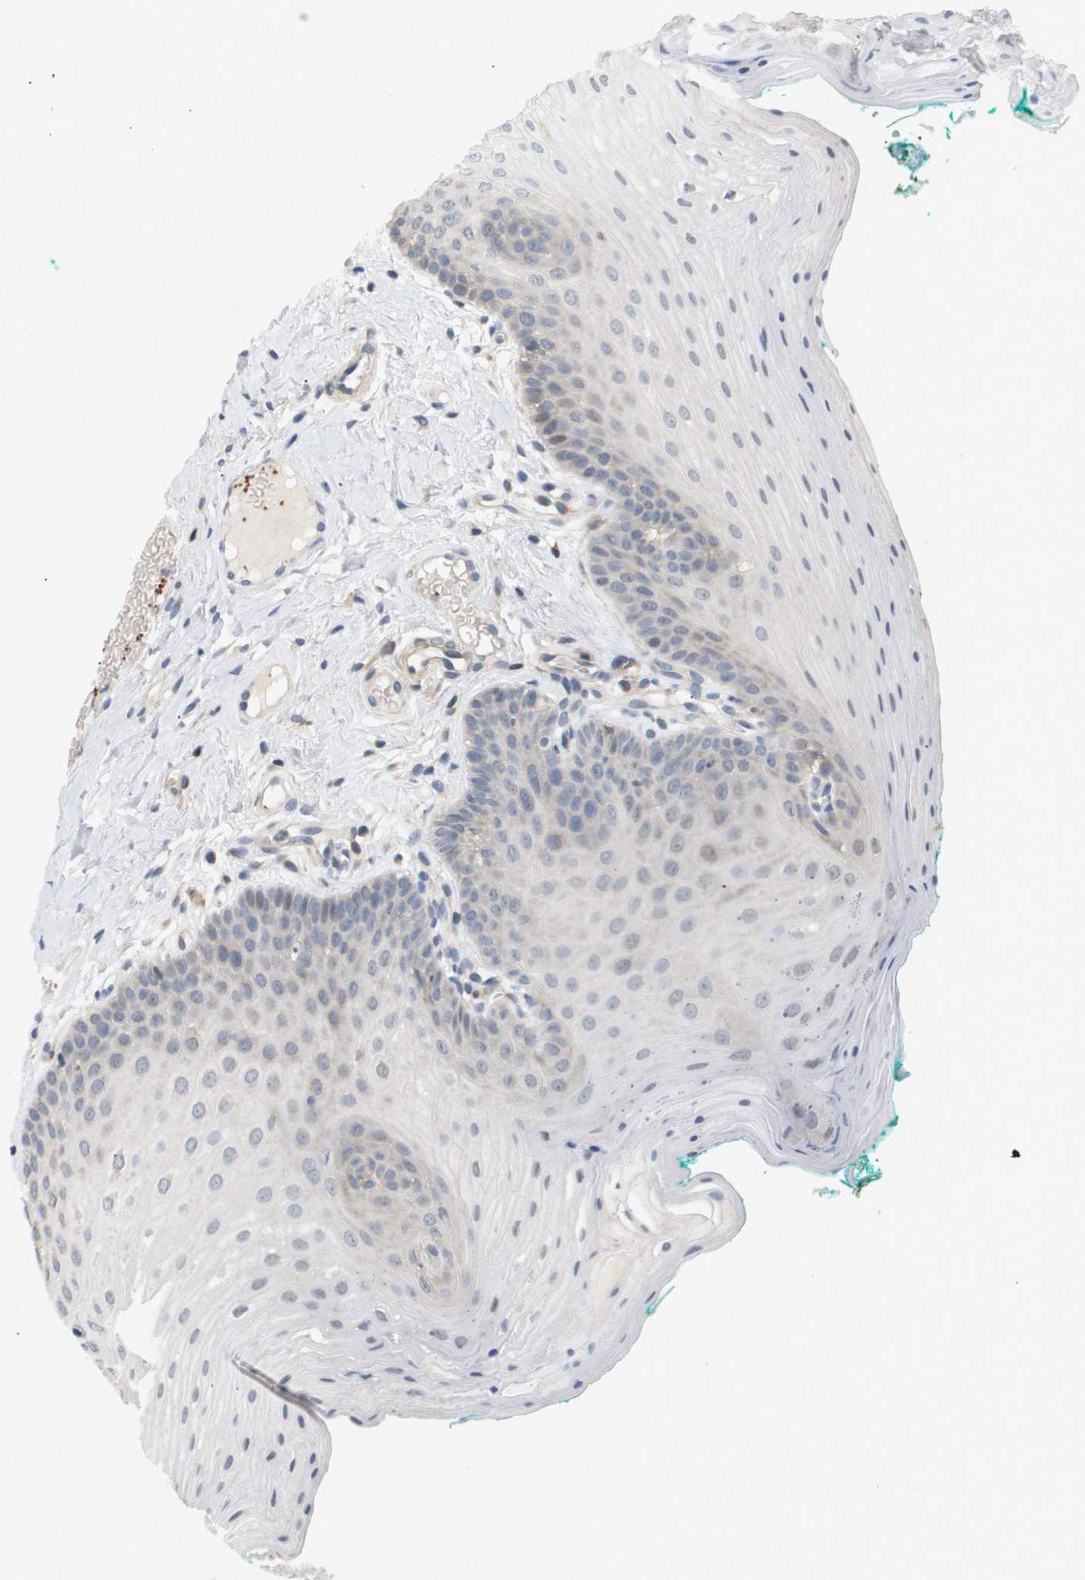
{"staining": {"intensity": "weak", "quantity": "<25%", "location": "cytoplasmic/membranous"}, "tissue": "oral mucosa", "cell_type": "Squamous epithelial cells", "image_type": "normal", "snomed": [{"axis": "morphology", "description": "Normal tissue, NOS"}, {"axis": "topography", "description": "Oral tissue"}], "caption": "Protein analysis of normal oral mucosa demonstrates no significant expression in squamous epithelial cells.", "gene": "CORO2B", "patient": {"sex": "male", "age": 58}}